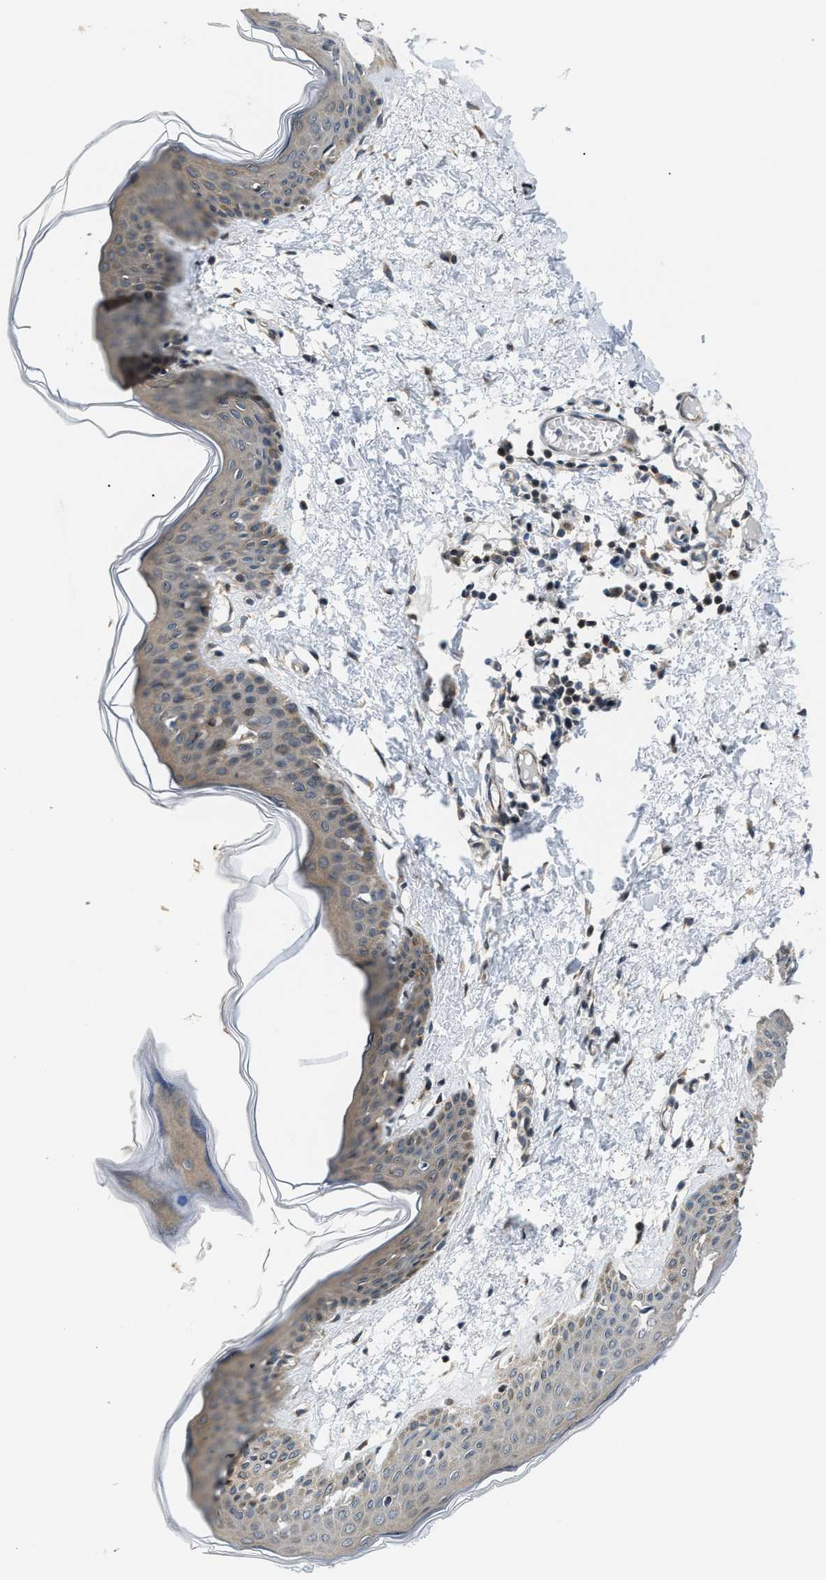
{"staining": {"intensity": "negative", "quantity": "none", "location": "none"}, "tissue": "skin", "cell_type": "Fibroblasts", "image_type": "normal", "snomed": [{"axis": "morphology", "description": "Normal tissue, NOS"}, {"axis": "topography", "description": "Skin"}], "caption": "Skin was stained to show a protein in brown. There is no significant positivity in fibroblasts.", "gene": "RAB29", "patient": {"sex": "female", "age": 17}}